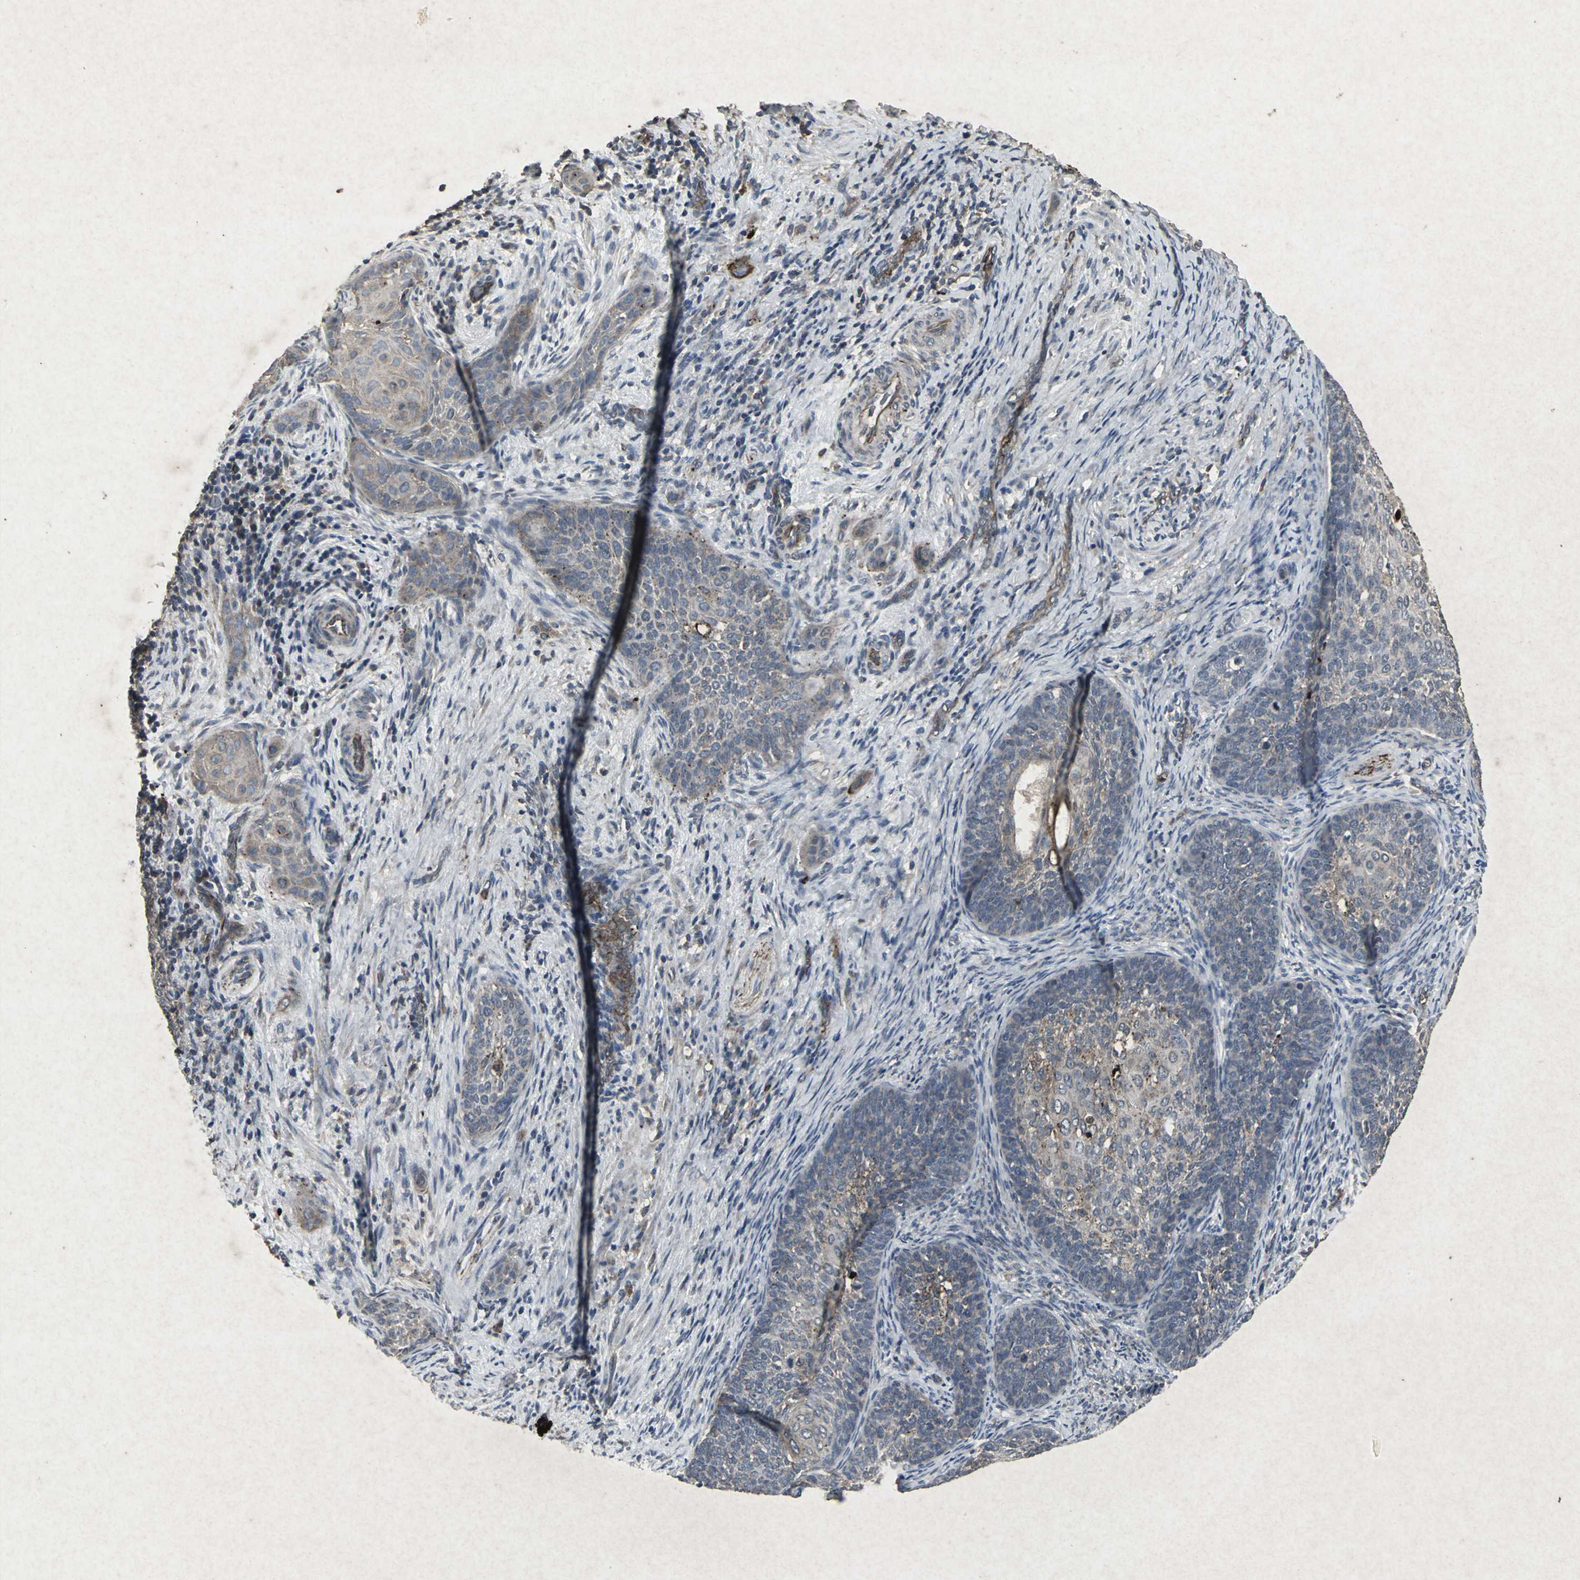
{"staining": {"intensity": "strong", "quantity": "25%-75%", "location": "cytoplasmic/membranous"}, "tissue": "cervical cancer", "cell_type": "Tumor cells", "image_type": "cancer", "snomed": [{"axis": "morphology", "description": "Squamous cell carcinoma, NOS"}, {"axis": "topography", "description": "Cervix"}], "caption": "Approximately 25%-75% of tumor cells in human cervical cancer display strong cytoplasmic/membranous protein staining as visualized by brown immunohistochemical staining.", "gene": "CCR9", "patient": {"sex": "female", "age": 33}}